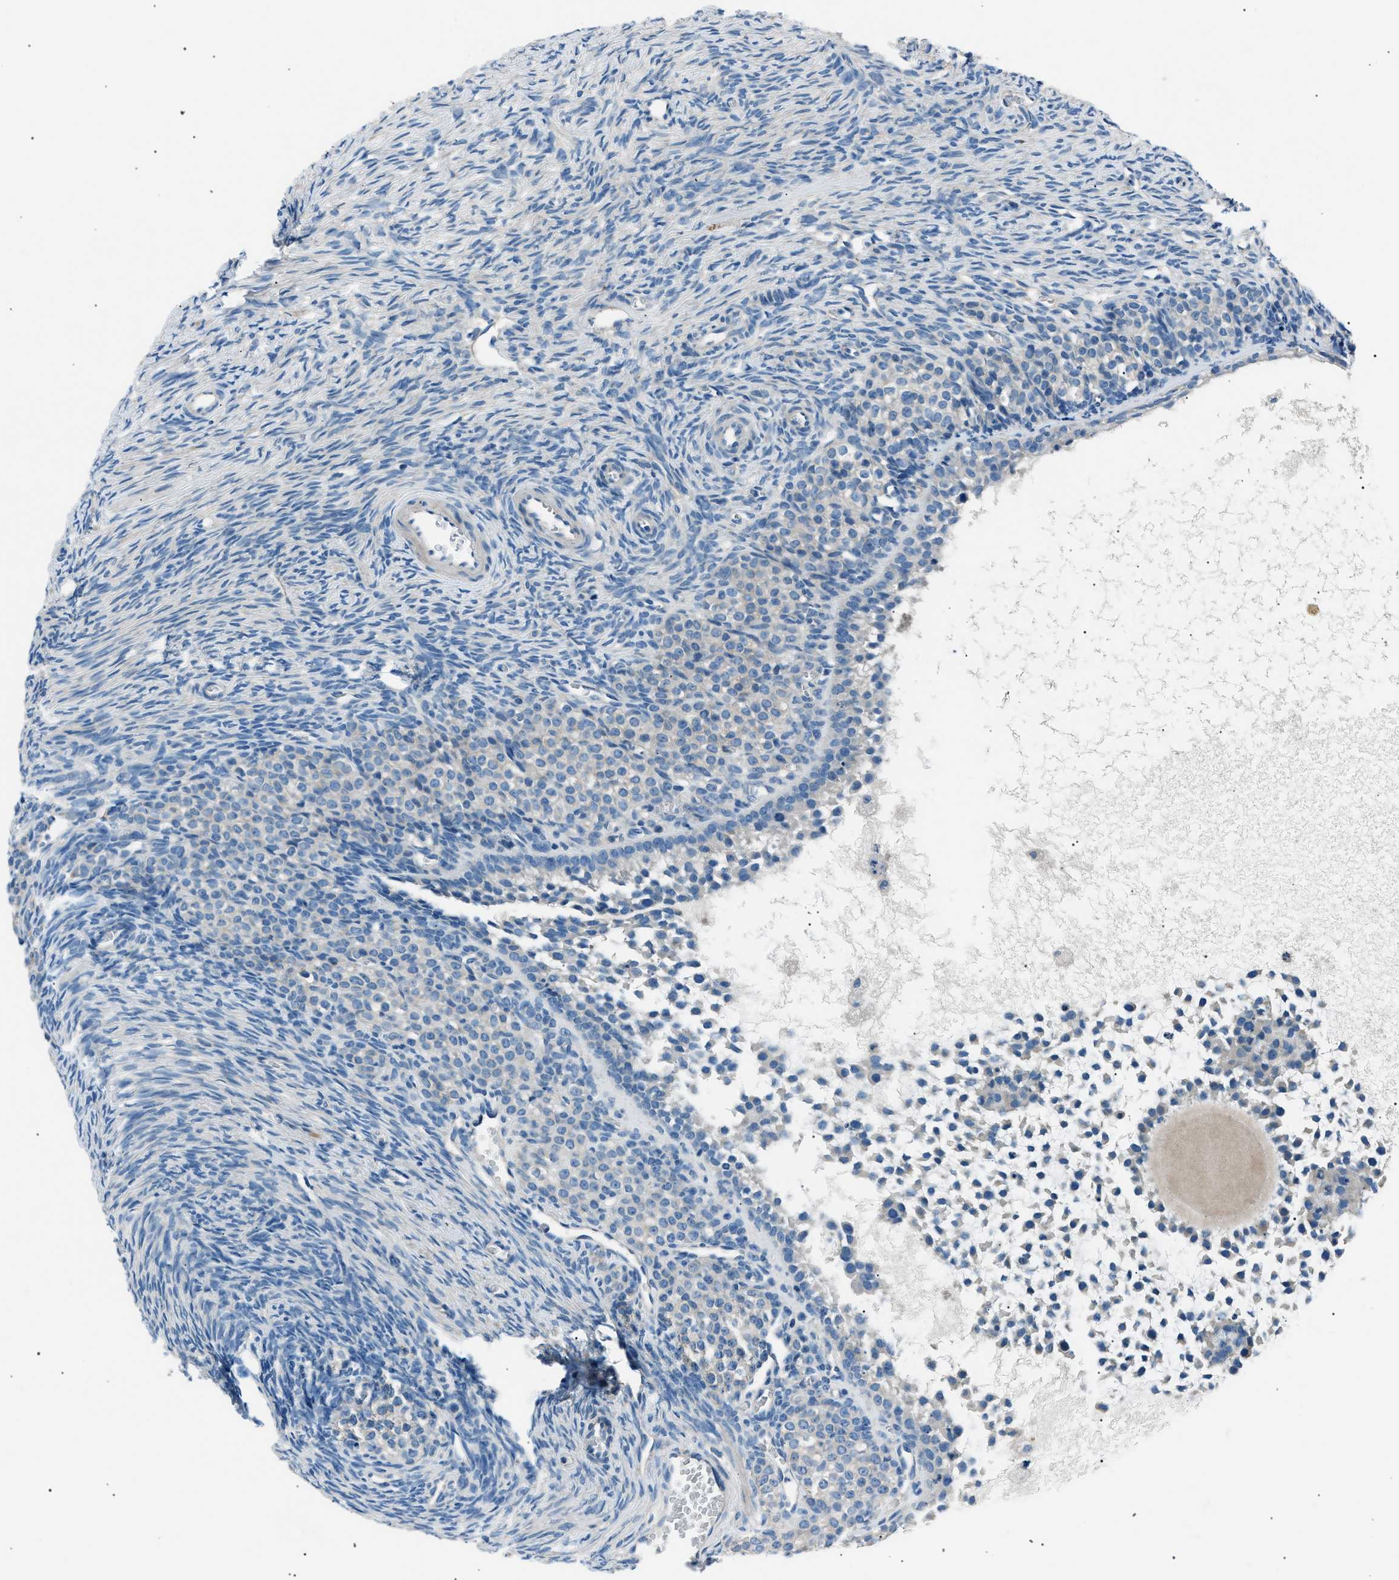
{"staining": {"intensity": "negative", "quantity": "none", "location": "none"}, "tissue": "ovary", "cell_type": "Follicle cells", "image_type": "normal", "snomed": [{"axis": "morphology", "description": "Normal tissue, NOS"}, {"axis": "topography", "description": "Ovary"}], "caption": "Immunohistochemical staining of normal ovary shows no significant expression in follicle cells.", "gene": "LRRC37B", "patient": {"sex": "female", "age": 27}}